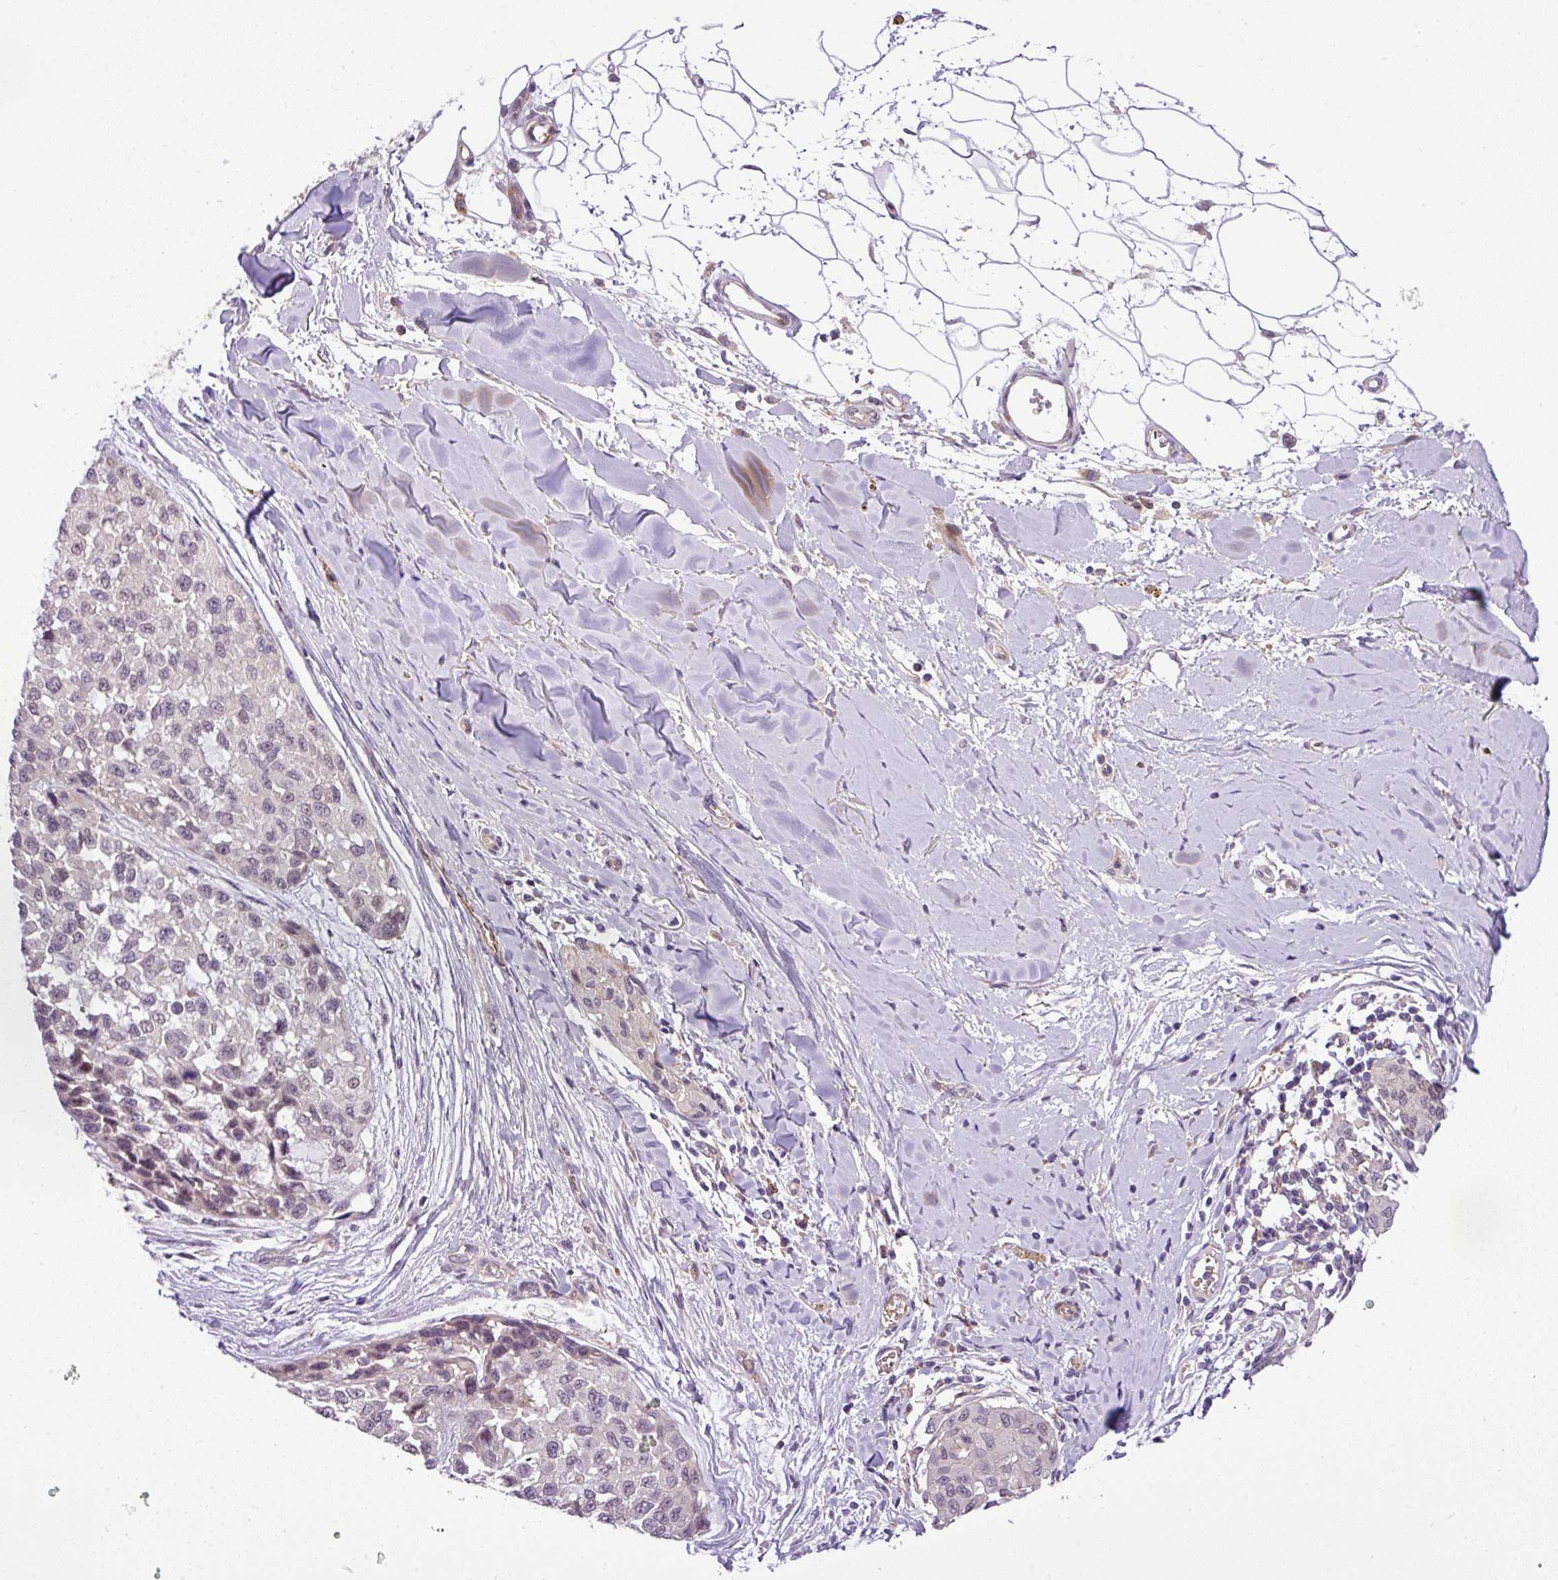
{"staining": {"intensity": "negative", "quantity": "none", "location": "none"}, "tissue": "melanoma", "cell_type": "Tumor cells", "image_type": "cancer", "snomed": [{"axis": "morphology", "description": "Malignant melanoma, NOS"}, {"axis": "topography", "description": "Skin"}], "caption": "Immunohistochemistry (IHC) of malignant melanoma displays no expression in tumor cells.", "gene": "NBEAL2", "patient": {"sex": "male", "age": 62}}